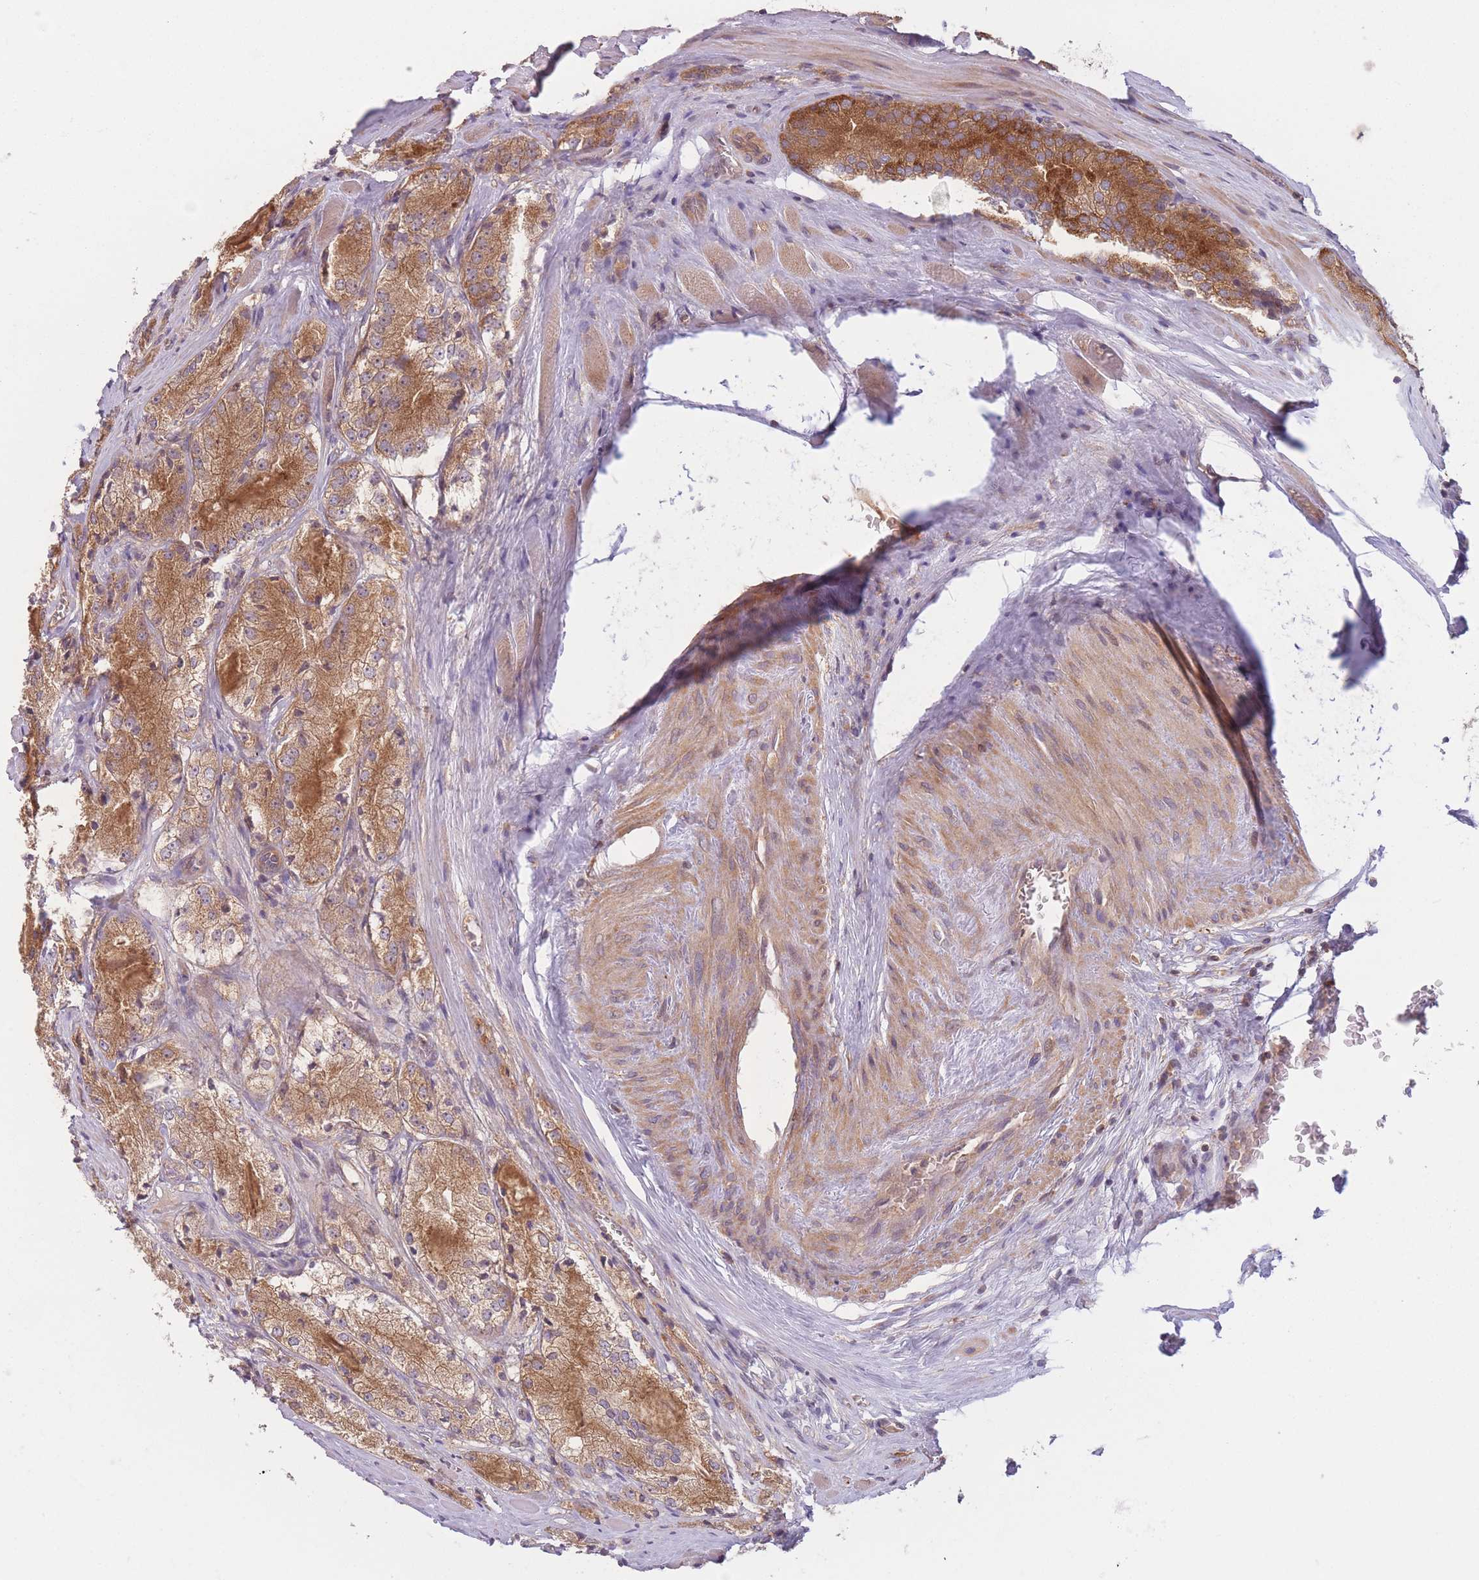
{"staining": {"intensity": "moderate", "quantity": ">75%", "location": "cytoplasmic/membranous"}, "tissue": "prostate cancer", "cell_type": "Tumor cells", "image_type": "cancer", "snomed": [{"axis": "morphology", "description": "Adenocarcinoma, Low grade"}, {"axis": "topography", "description": "Prostate"}], "caption": "Prostate low-grade adenocarcinoma tissue reveals moderate cytoplasmic/membranous positivity in approximately >75% of tumor cells, visualized by immunohistochemistry.", "gene": "WASHC2A", "patient": {"sex": "male", "age": 67}}